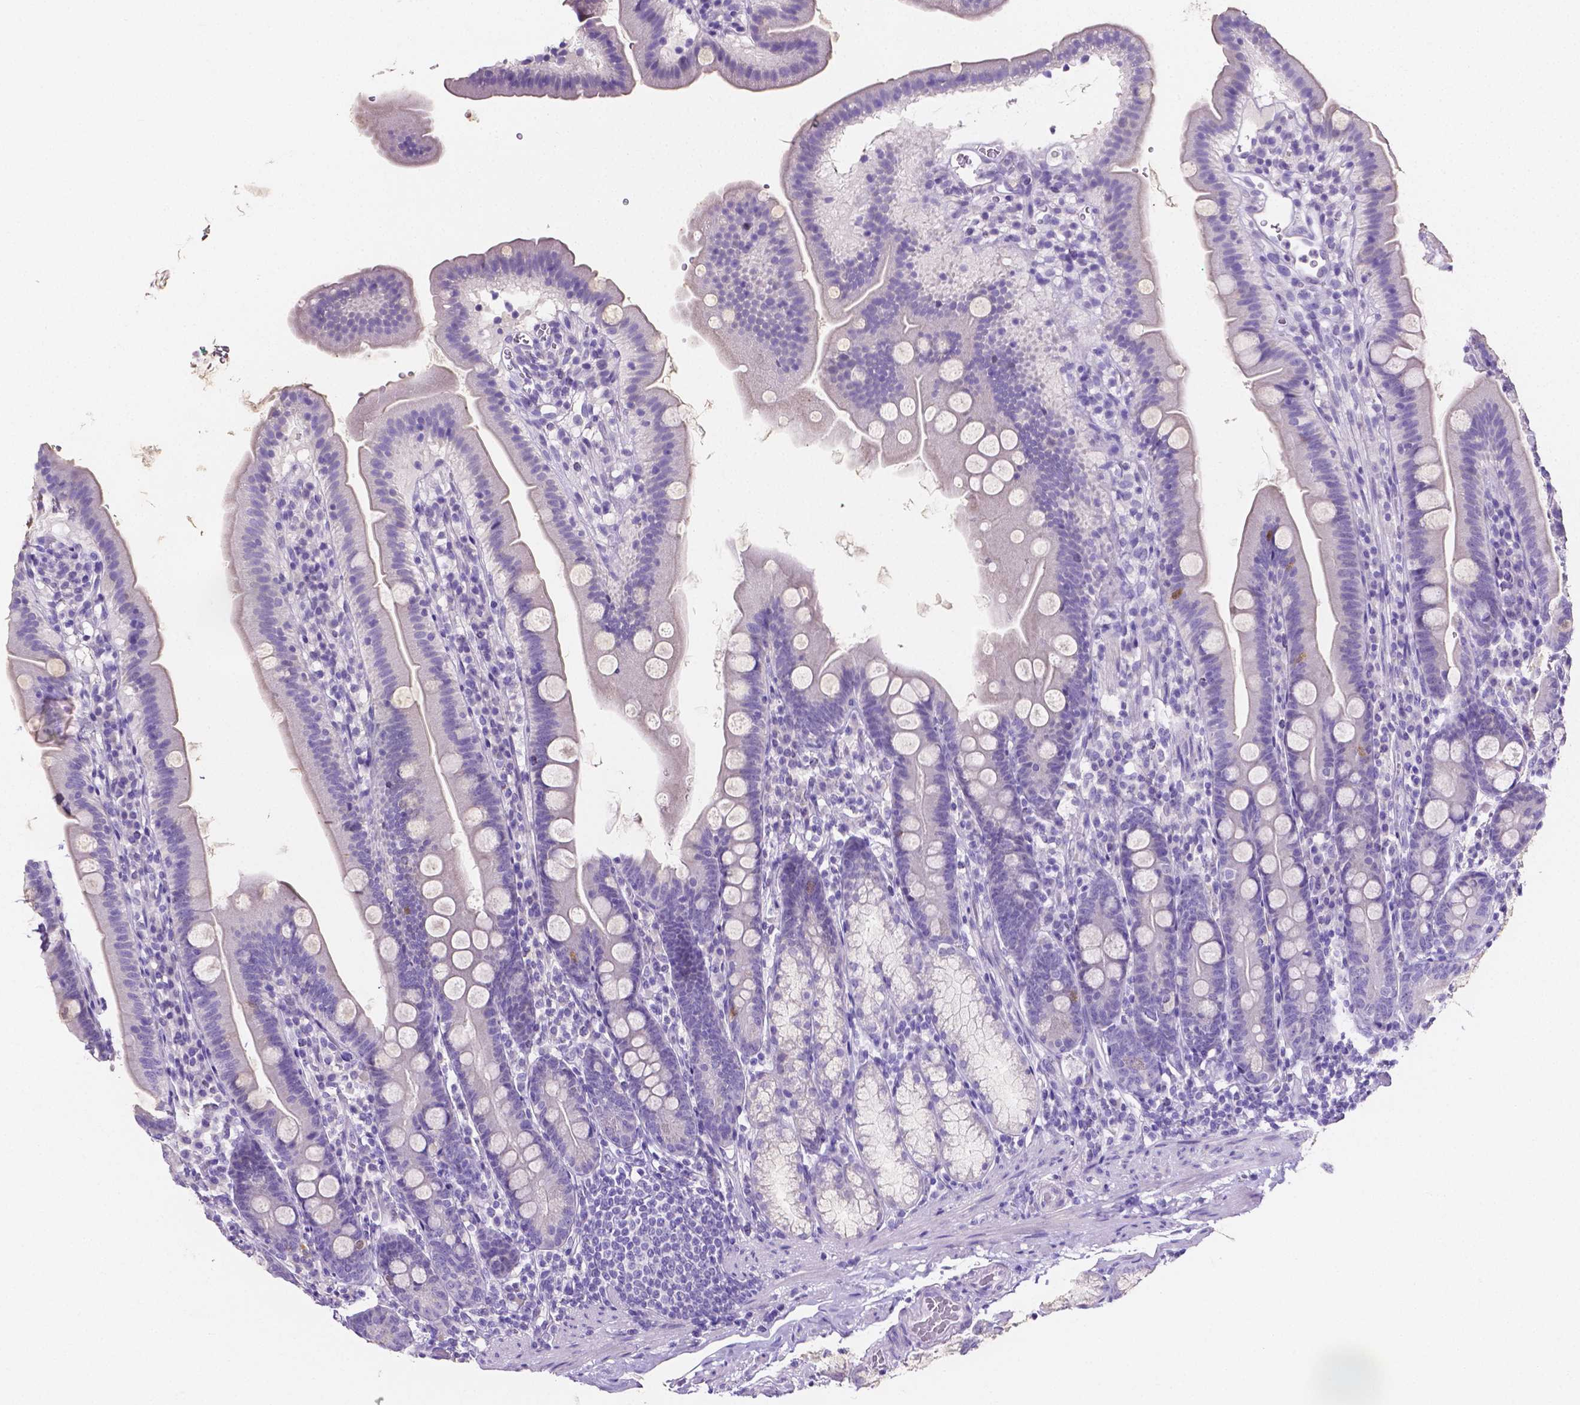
{"staining": {"intensity": "negative", "quantity": "none", "location": "none"}, "tissue": "duodenum", "cell_type": "Glandular cells", "image_type": "normal", "snomed": [{"axis": "morphology", "description": "Normal tissue, NOS"}, {"axis": "topography", "description": "Duodenum"}], "caption": "Immunohistochemistry (IHC) histopathology image of benign duodenum: human duodenum stained with DAB (3,3'-diaminobenzidine) reveals no significant protein expression in glandular cells. (DAB (3,3'-diaminobenzidine) IHC visualized using brightfield microscopy, high magnification).", "gene": "SLC22A2", "patient": {"sex": "female", "age": 67}}